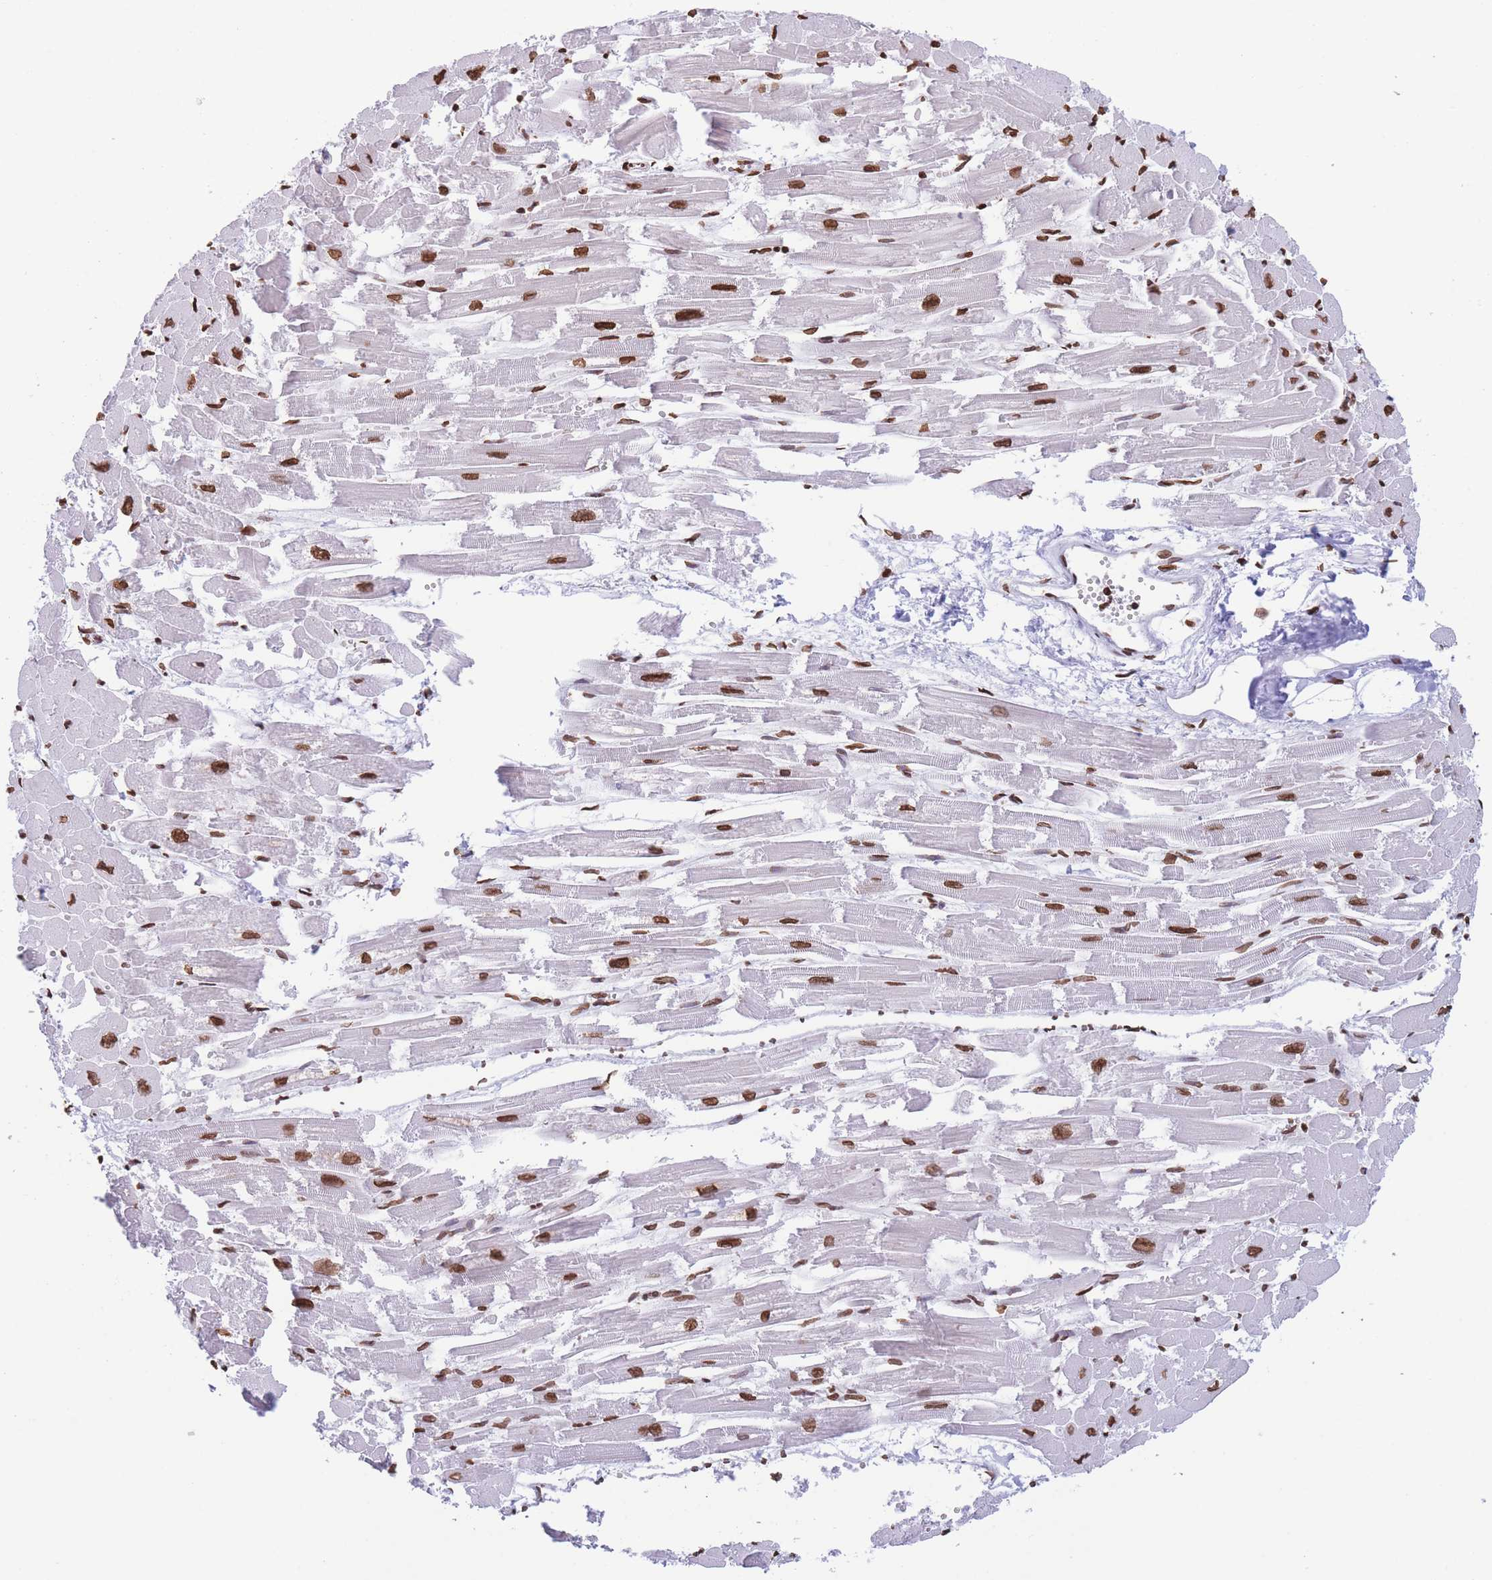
{"staining": {"intensity": "strong", "quantity": ">75%", "location": "nuclear"}, "tissue": "heart muscle", "cell_type": "Cardiomyocytes", "image_type": "normal", "snomed": [{"axis": "morphology", "description": "Normal tissue, NOS"}, {"axis": "topography", "description": "Heart"}], "caption": "Immunohistochemical staining of unremarkable human heart muscle demonstrates >75% levels of strong nuclear protein staining in approximately >75% of cardiomyocytes.", "gene": "H2BC10", "patient": {"sex": "male", "age": 54}}